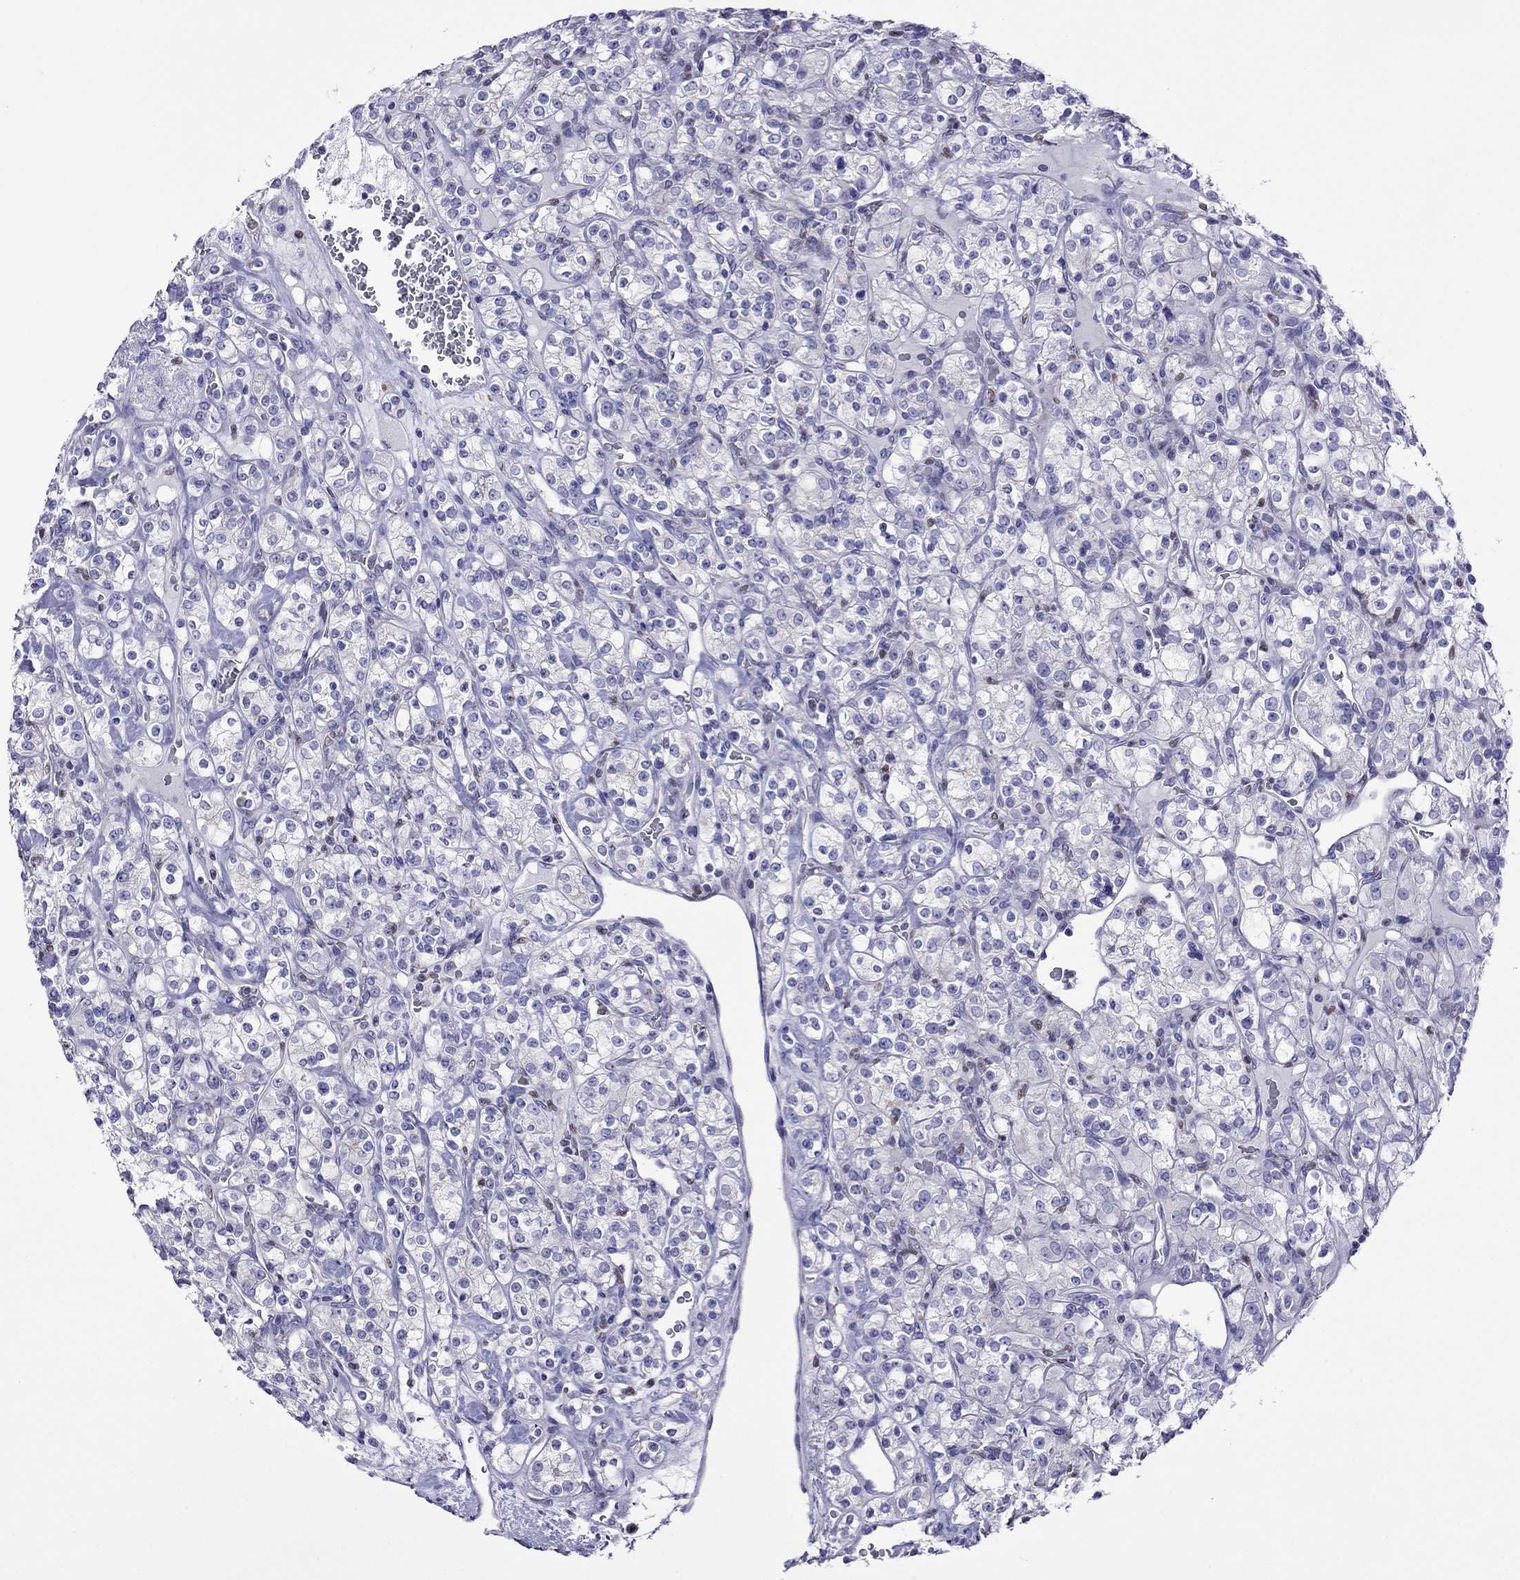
{"staining": {"intensity": "negative", "quantity": "none", "location": "none"}, "tissue": "renal cancer", "cell_type": "Tumor cells", "image_type": "cancer", "snomed": [{"axis": "morphology", "description": "Adenocarcinoma, NOS"}, {"axis": "topography", "description": "Kidney"}], "caption": "An immunohistochemistry (IHC) photomicrograph of renal adenocarcinoma is shown. There is no staining in tumor cells of renal adenocarcinoma.", "gene": "MPZ", "patient": {"sex": "male", "age": 77}}